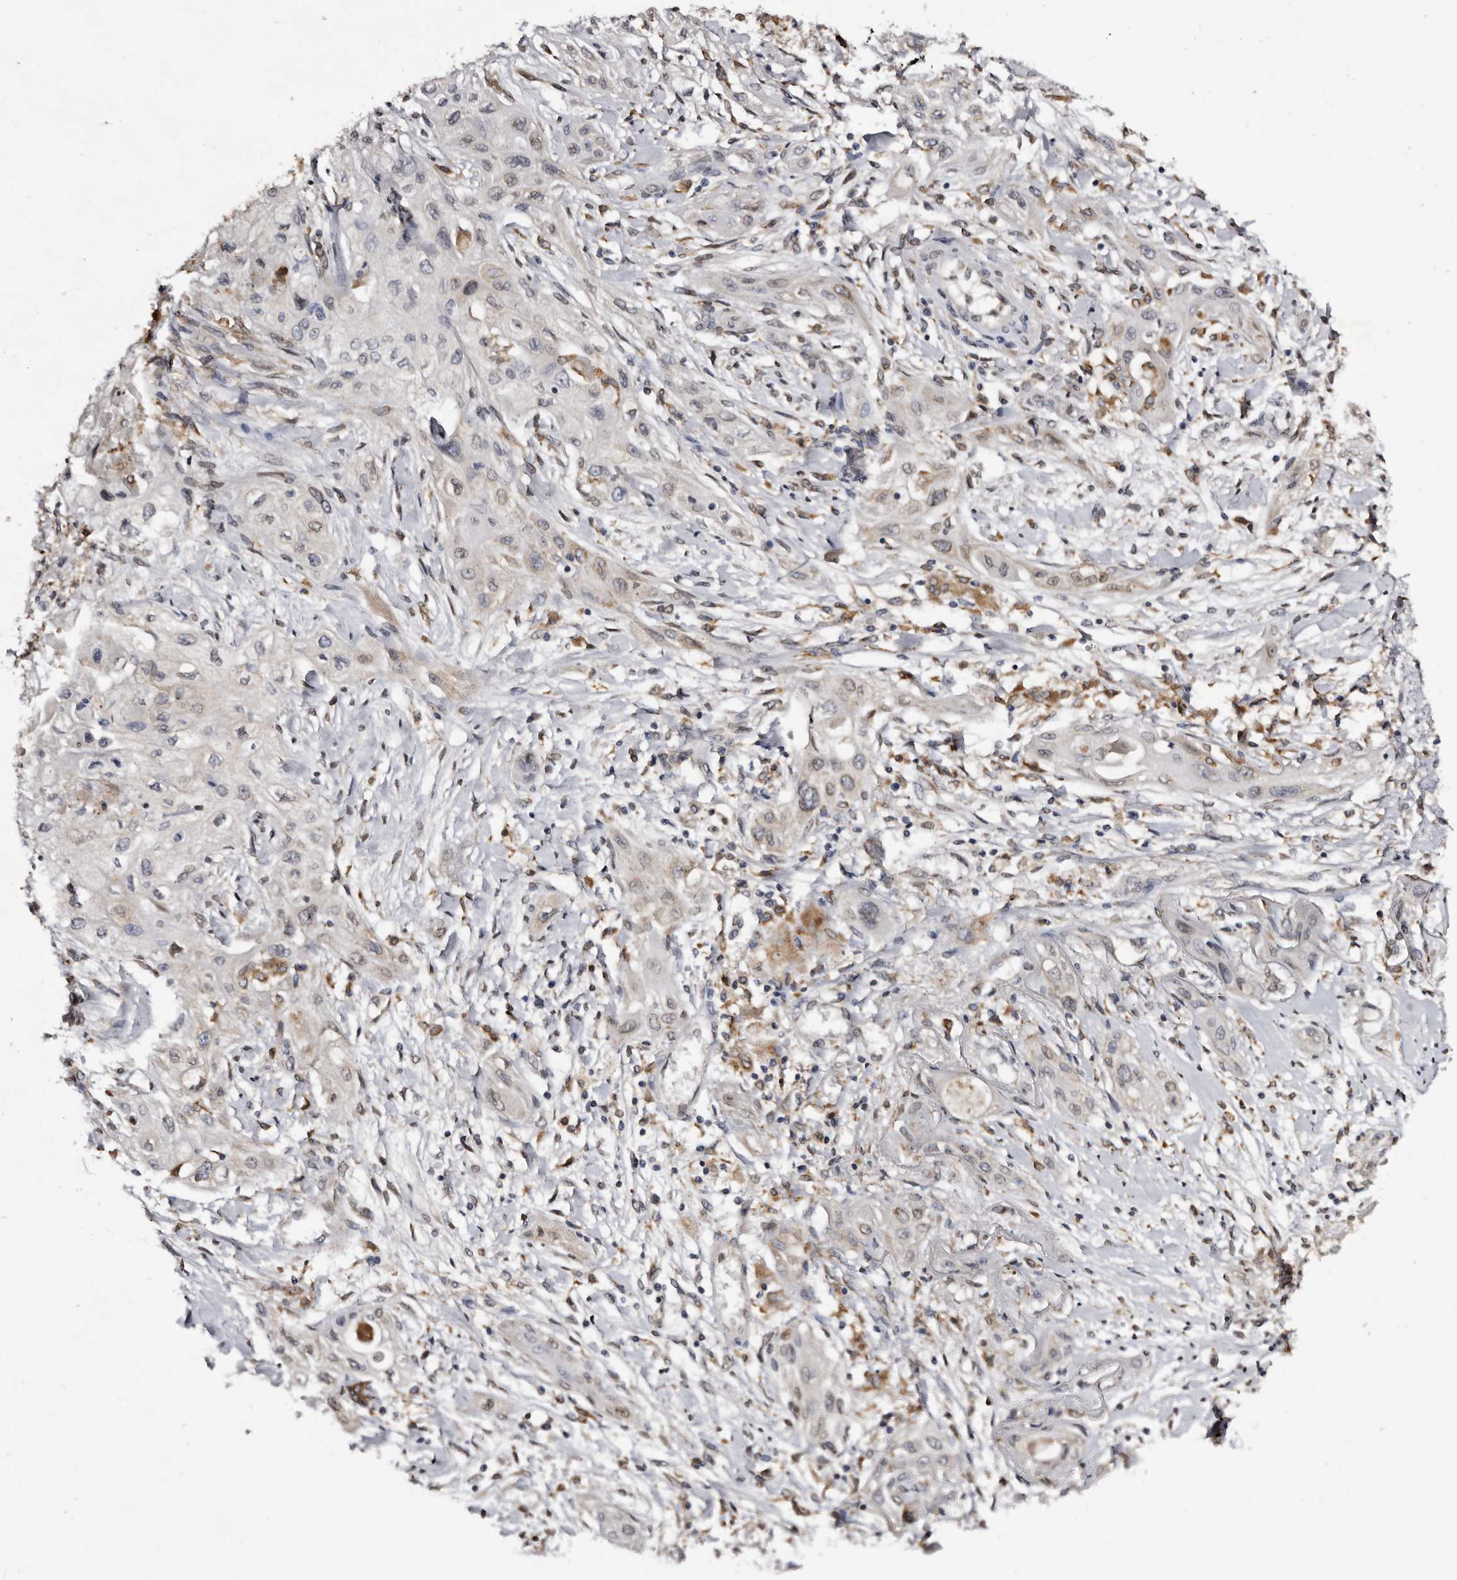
{"staining": {"intensity": "negative", "quantity": "none", "location": "none"}, "tissue": "lung cancer", "cell_type": "Tumor cells", "image_type": "cancer", "snomed": [{"axis": "morphology", "description": "Squamous cell carcinoma, NOS"}, {"axis": "topography", "description": "Lung"}], "caption": "High magnification brightfield microscopy of lung squamous cell carcinoma stained with DAB (brown) and counterstained with hematoxylin (blue): tumor cells show no significant positivity.", "gene": "INKA2", "patient": {"sex": "female", "age": 47}}